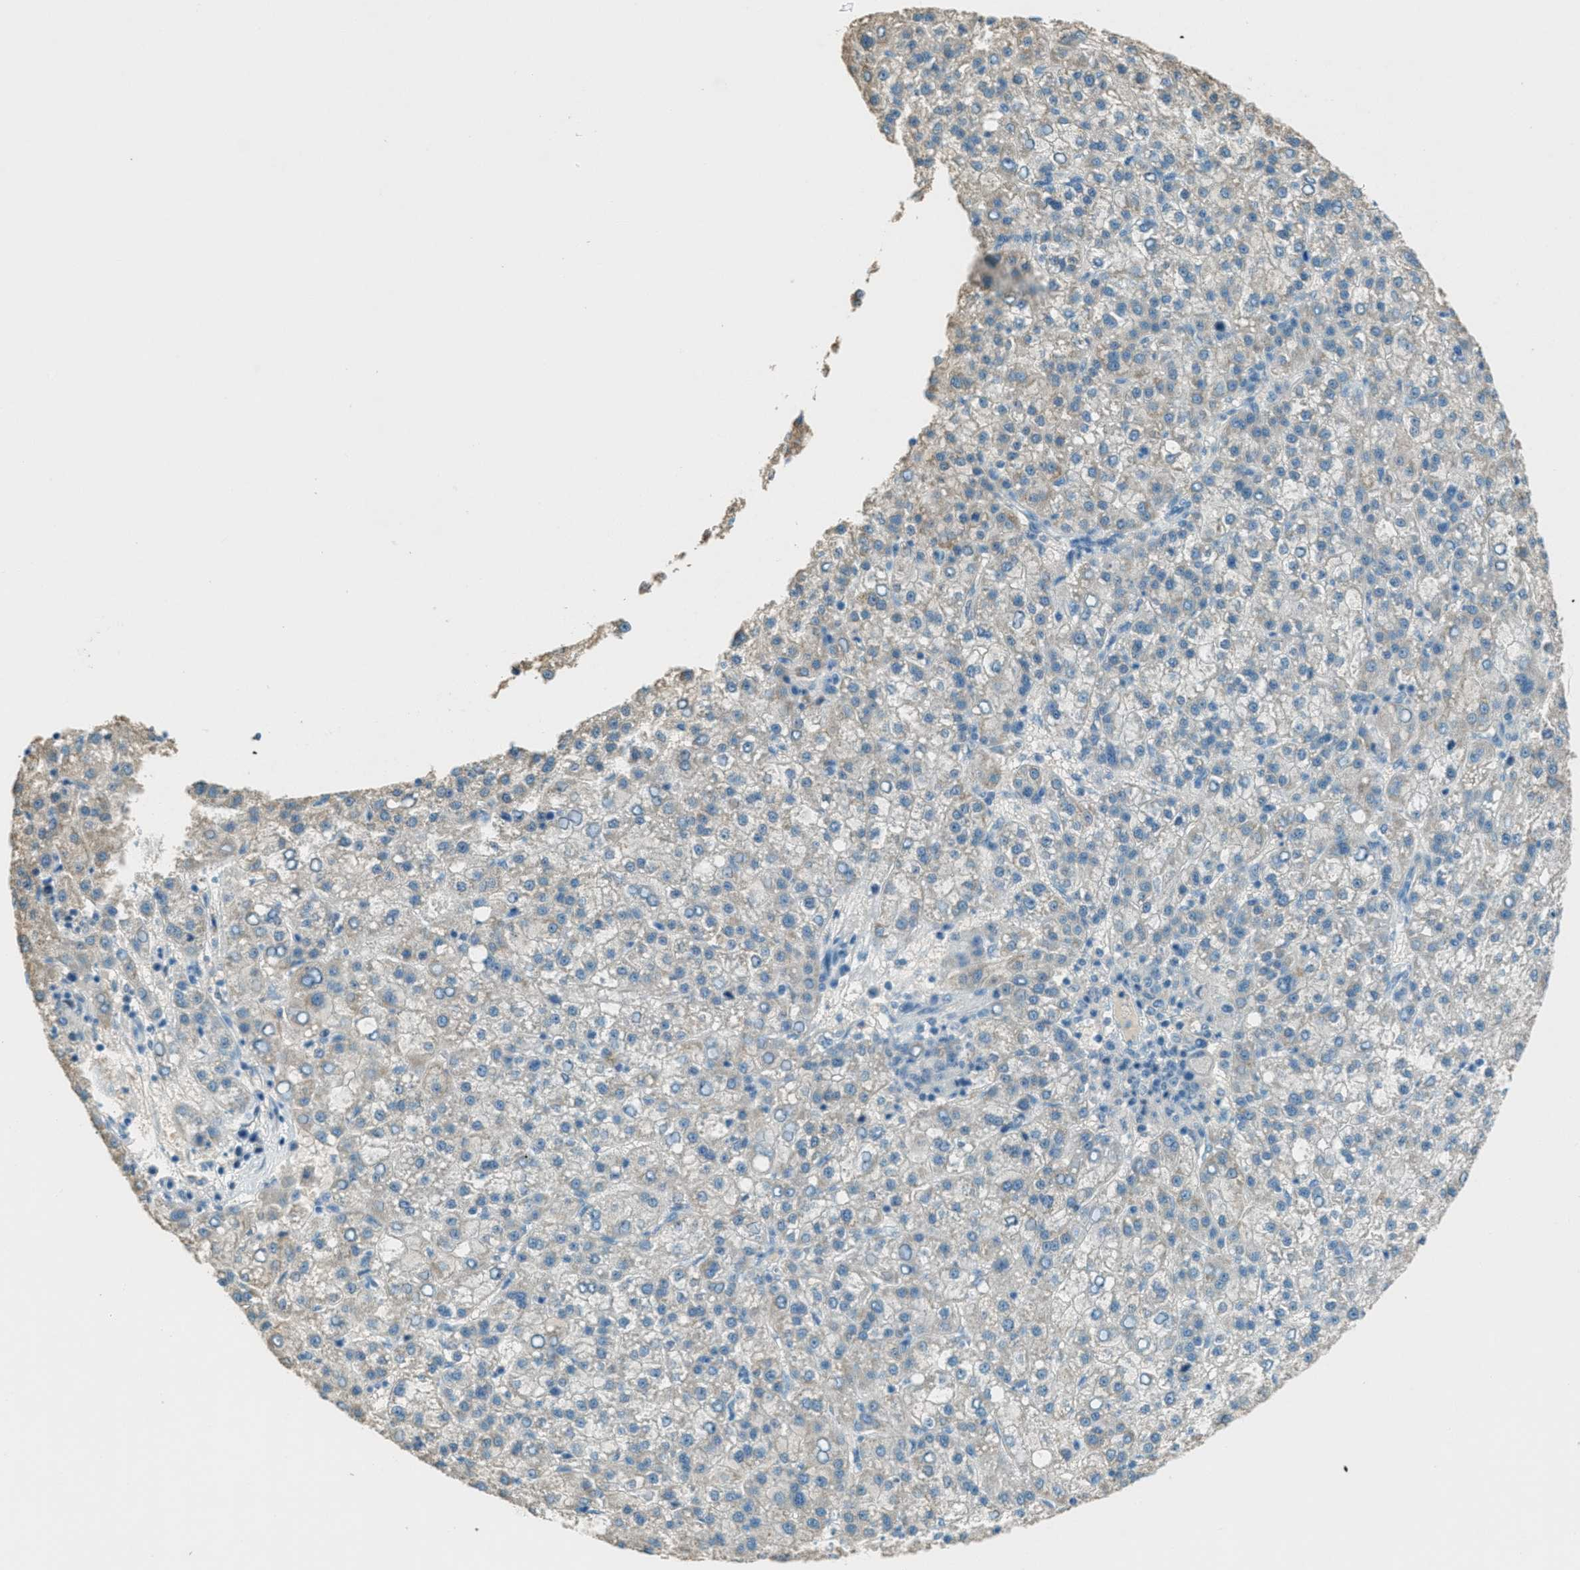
{"staining": {"intensity": "negative", "quantity": "none", "location": "none"}, "tissue": "liver cancer", "cell_type": "Tumor cells", "image_type": "cancer", "snomed": [{"axis": "morphology", "description": "Carcinoma, Hepatocellular, NOS"}, {"axis": "topography", "description": "Liver"}], "caption": "Hepatocellular carcinoma (liver) was stained to show a protein in brown. There is no significant expression in tumor cells.", "gene": "MSLN", "patient": {"sex": "female", "age": 58}}